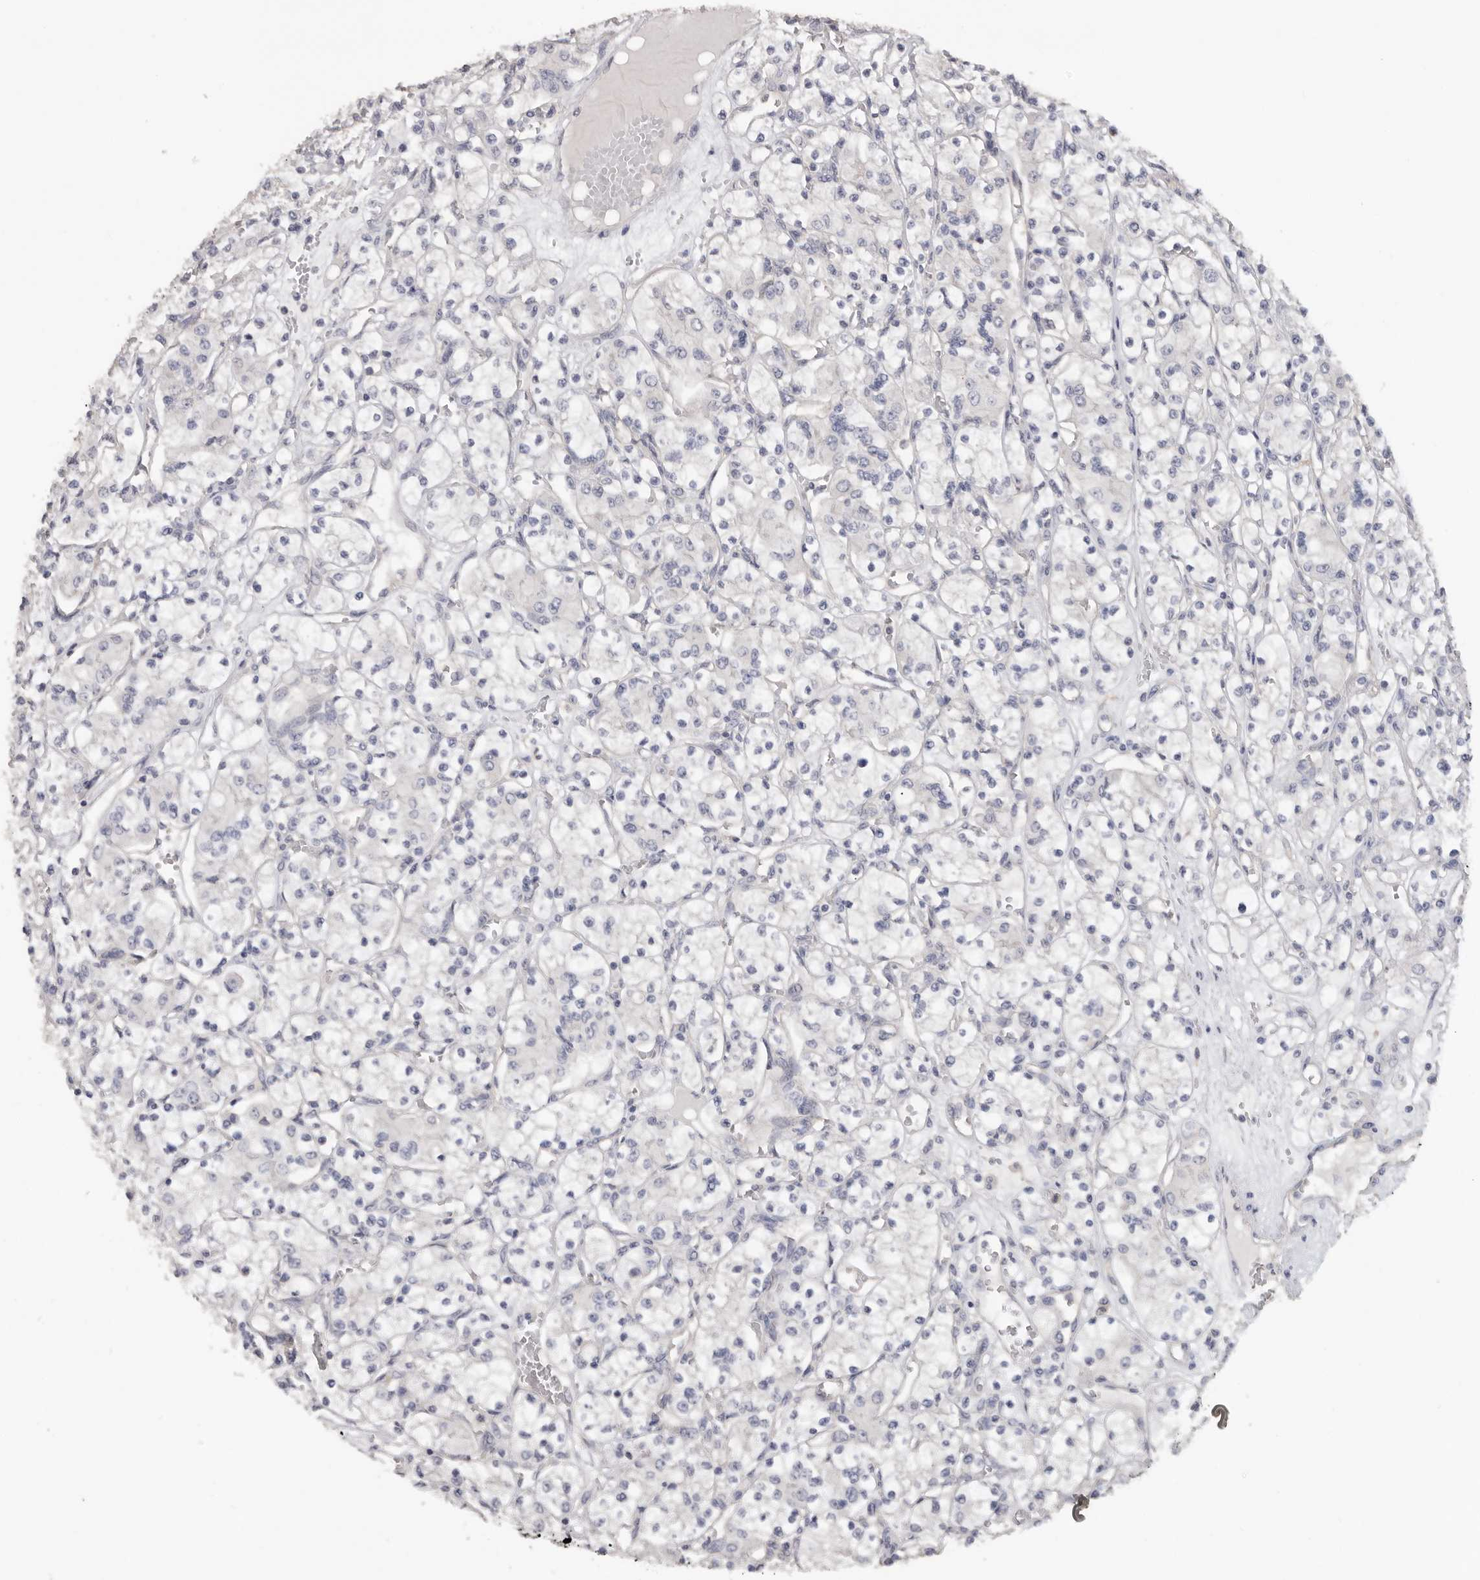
{"staining": {"intensity": "negative", "quantity": "none", "location": "none"}, "tissue": "renal cancer", "cell_type": "Tumor cells", "image_type": "cancer", "snomed": [{"axis": "morphology", "description": "Adenocarcinoma, NOS"}, {"axis": "topography", "description": "Kidney"}], "caption": "Renal cancer (adenocarcinoma) was stained to show a protein in brown. There is no significant expression in tumor cells.", "gene": "WDTC1", "patient": {"sex": "female", "age": 59}}